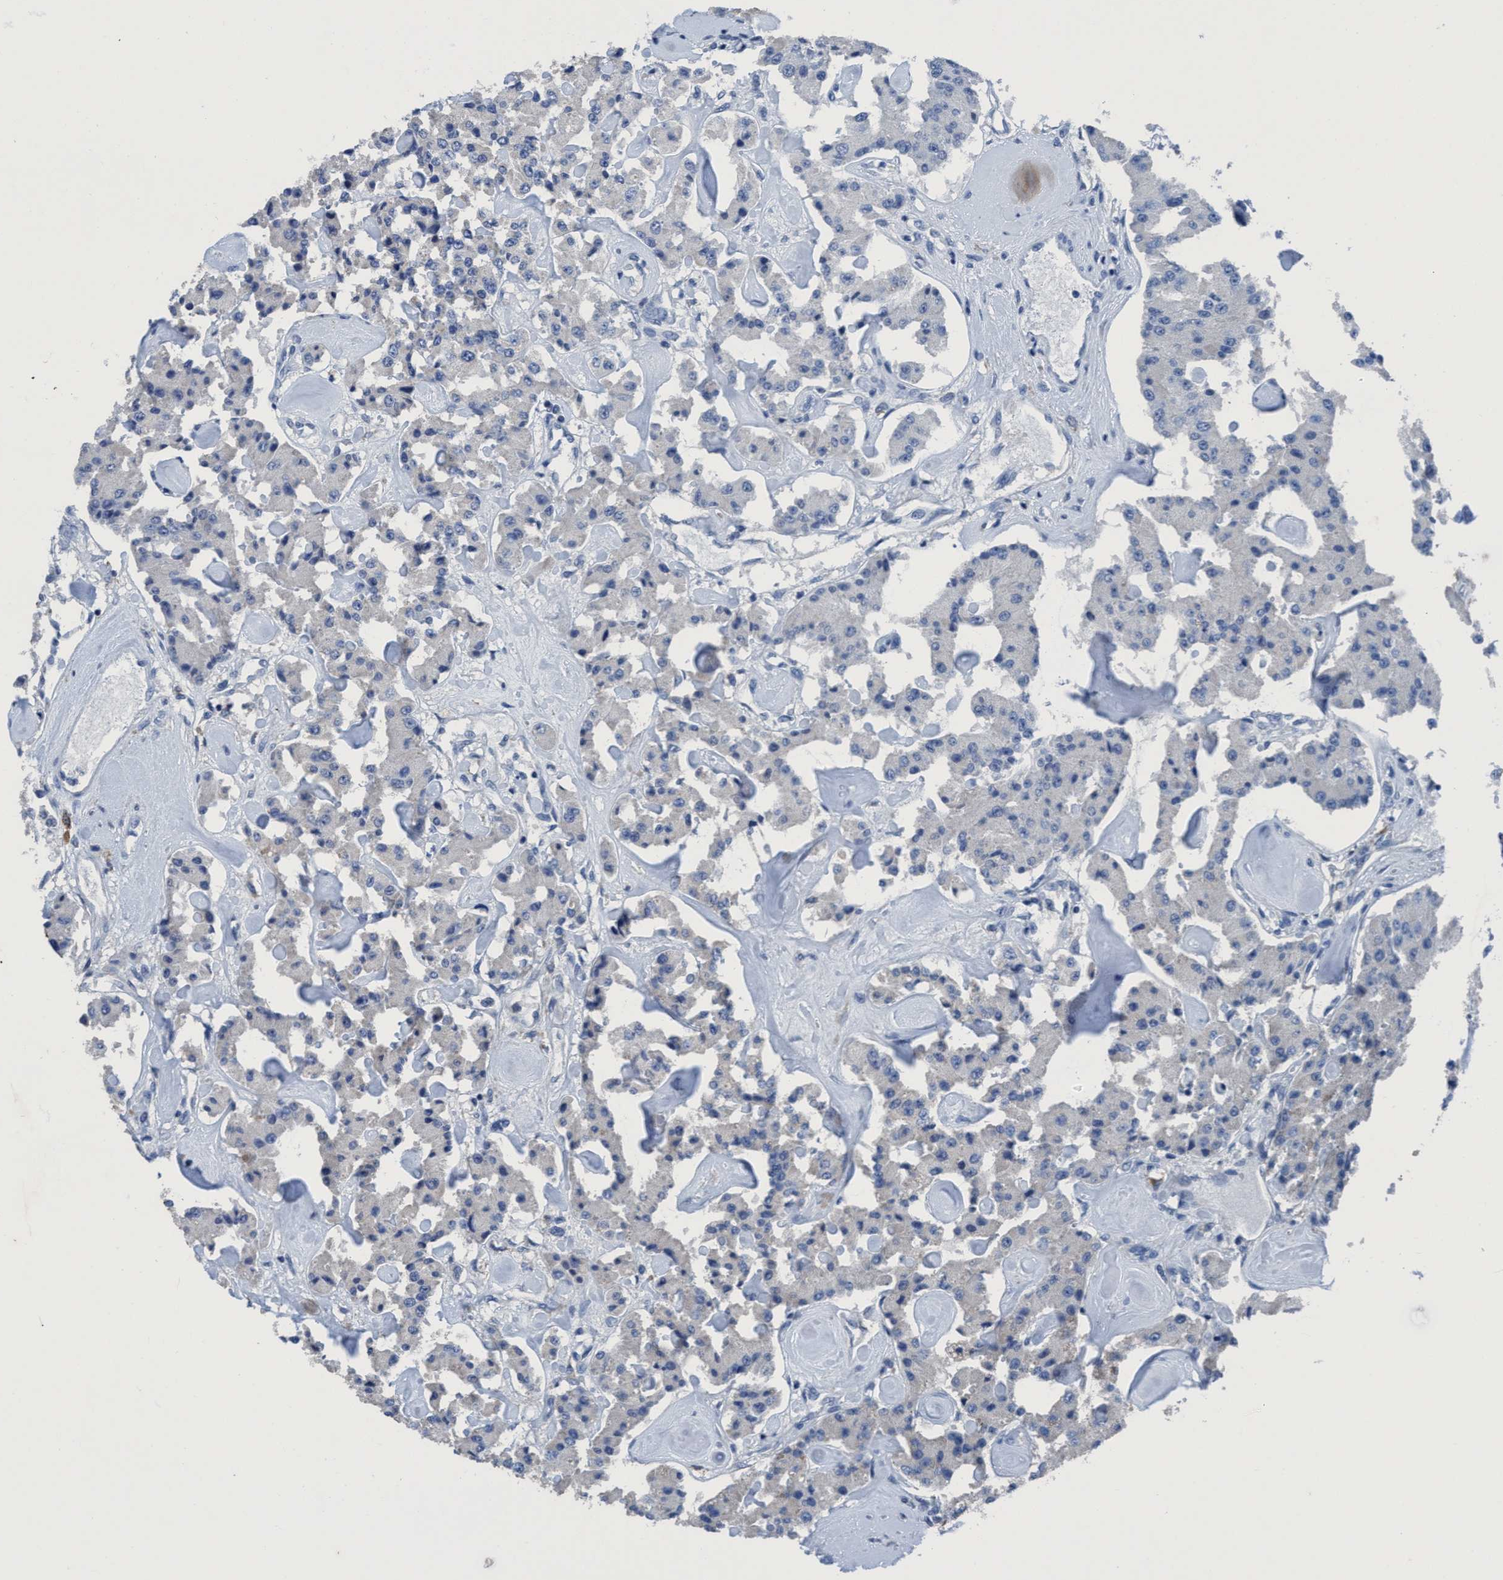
{"staining": {"intensity": "negative", "quantity": "none", "location": "none"}, "tissue": "carcinoid", "cell_type": "Tumor cells", "image_type": "cancer", "snomed": [{"axis": "morphology", "description": "Carcinoid, malignant, NOS"}, {"axis": "topography", "description": "Pancreas"}], "caption": "A high-resolution photomicrograph shows IHC staining of carcinoid (malignant), which exhibits no significant staining in tumor cells. (DAB immunohistochemistry visualized using brightfield microscopy, high magnification).", "gene": "DNAI1", "patient": {"sex": "male", "age": 41}}